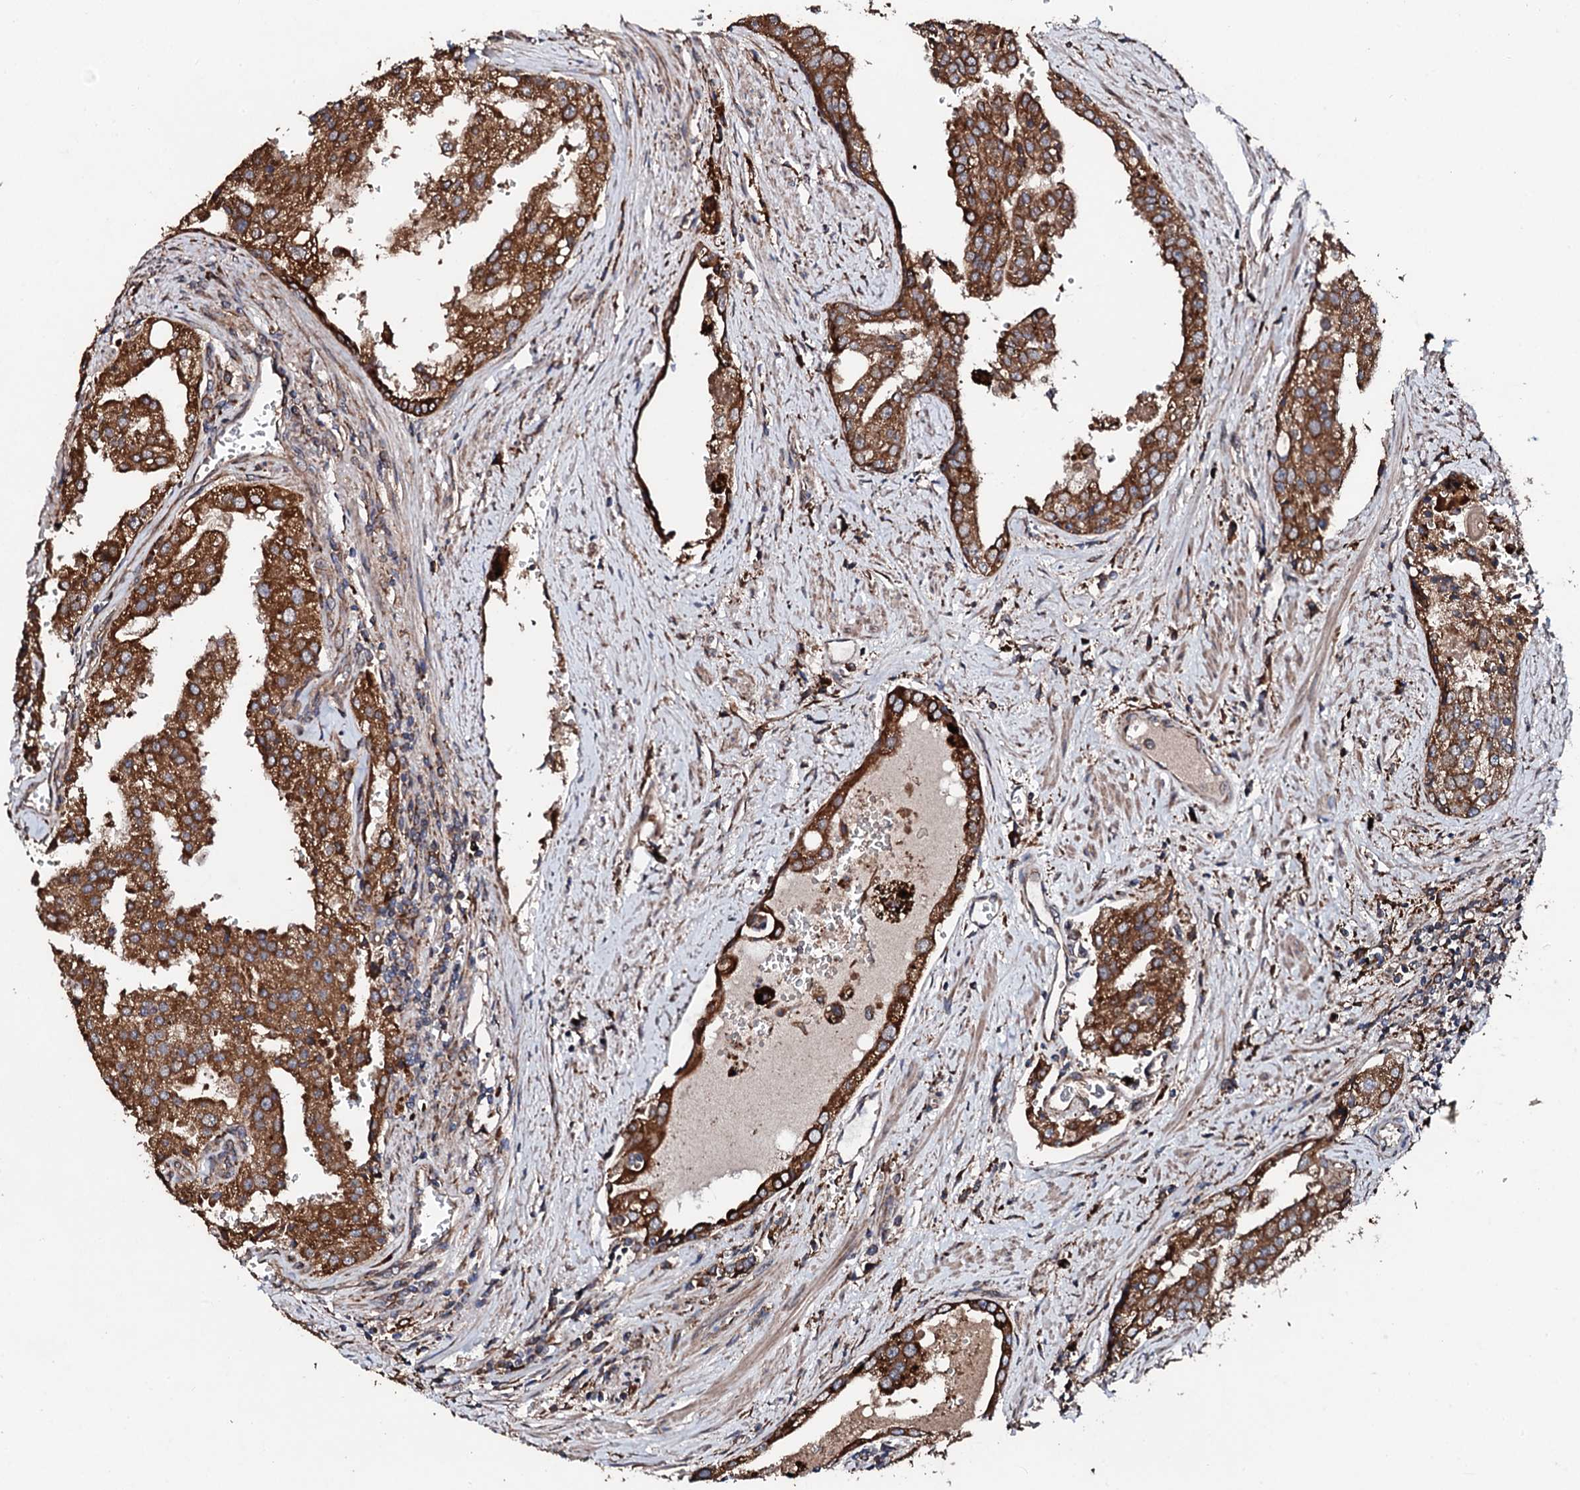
{"staining": {"intensity": "strong", "quantity": ">75%", "location": "cytoplasmic/membranous"}, "tissue": "prostate cancer", "cell_type": "Tumor cells", "image_type": "cancer", "snomed": [{"axis": "morphology", "description": "Adenocarcinoma, High grade"}, {"axis": "topography", "description": "Prostate"}], "caption": "Protein expression analysis of human prostate high-grade adenocarcinoma reveals strong cytoplasmic/membranous staining in approximately >75% of tumor cells. Ihc stains the protein of interest in brown and the nuclei are stained blue.", "gene": "CKAP5", "patient": {"sex": "male", "age": 68}}